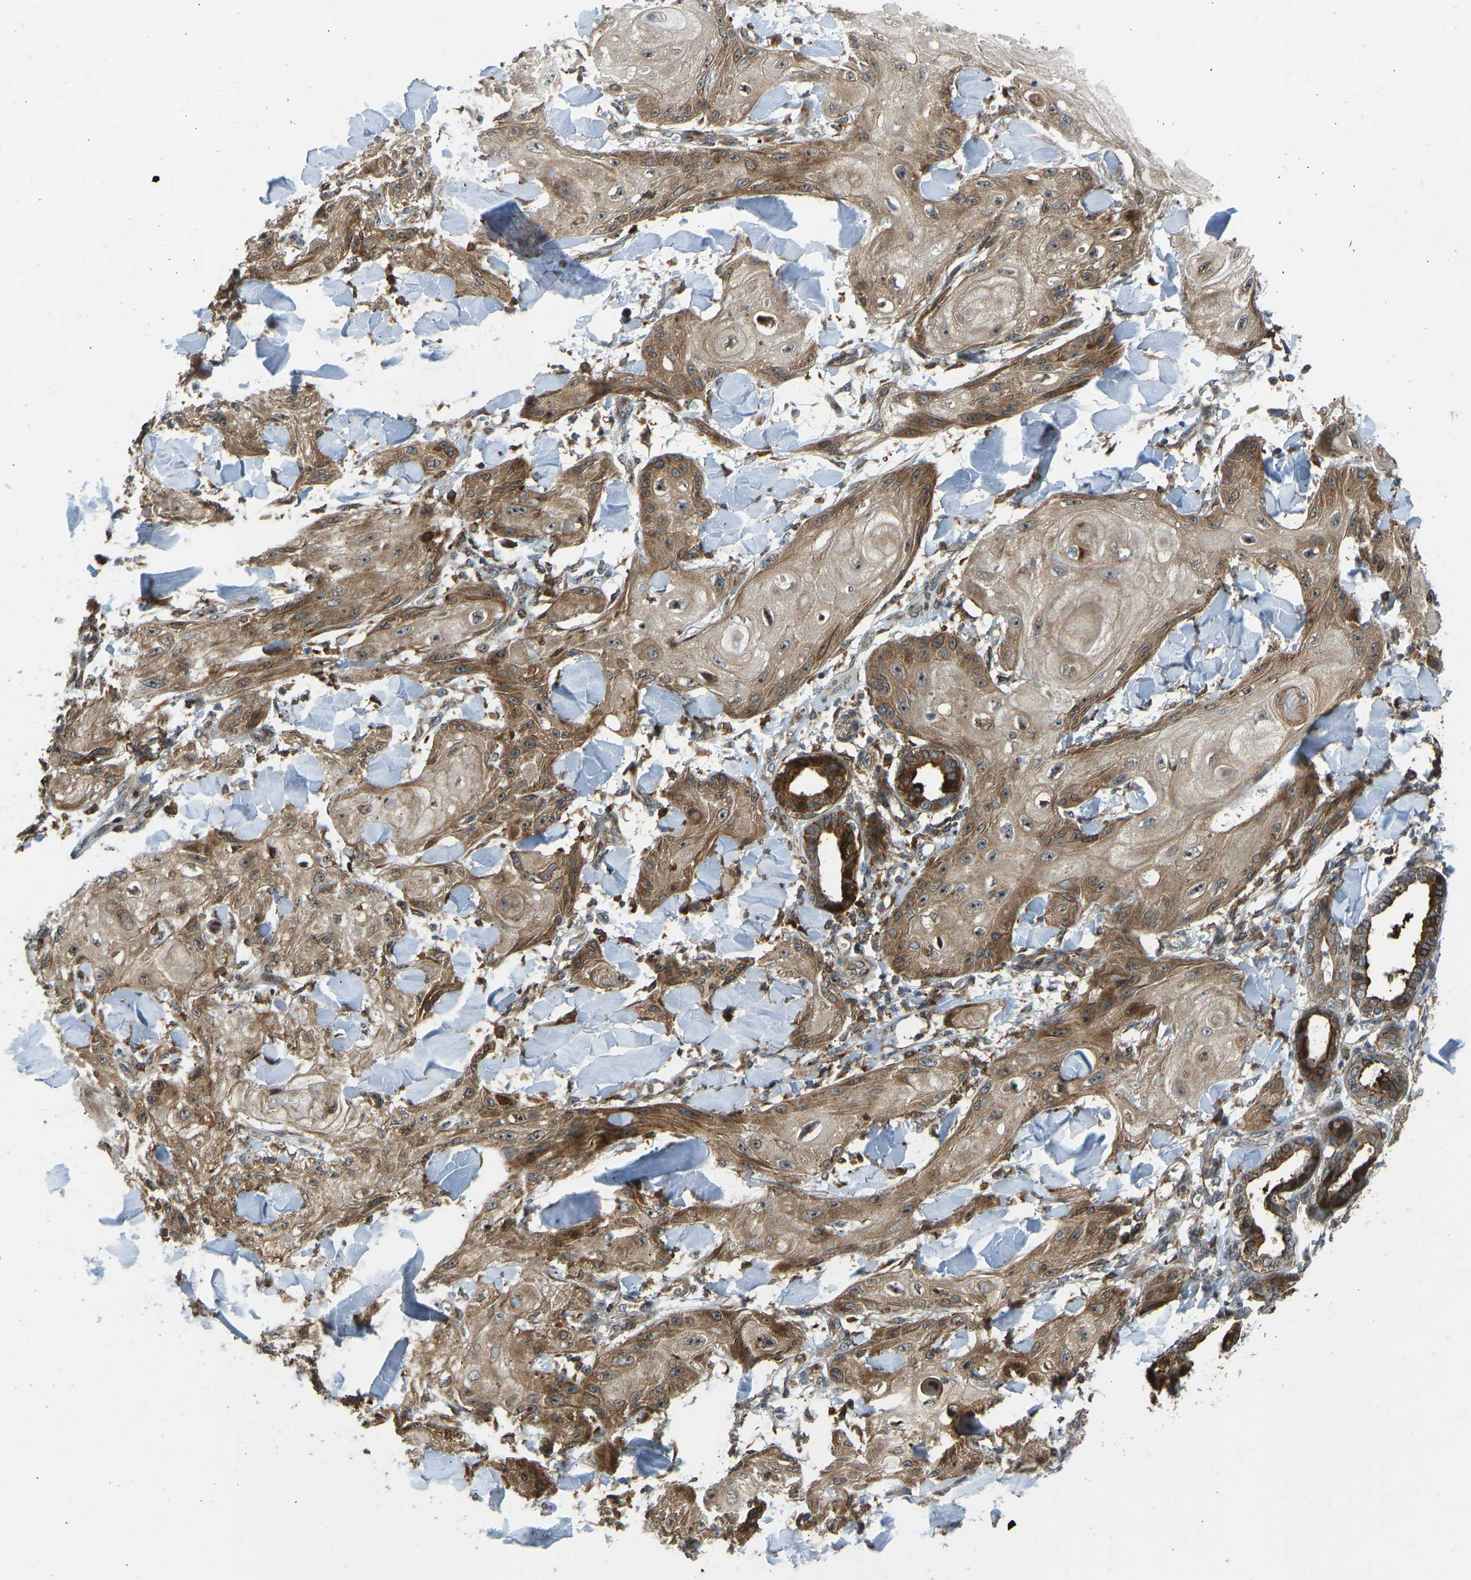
{"staining": {"intensity": "moderate", "quantity": ">75%", "location": "cytoplasmic/membranous"}, "tissue": "skin cancer", "cell_type": "Tumor cells", "image_type": "cancer", "snomed": [{"axis": "morphology", "description": "Squamous cell carcinoma, NOS"}, {"axis": "topography", "description": "Skin"}], "caption": "Brown immunohistochemical staining in squamous cell carcinoma (skin) shows moderate cytoplasmic/membranous positivity in approximately >75% of tumor cells.", "gene": "OS9", "patient": {"sex": "male", "age": 74}}